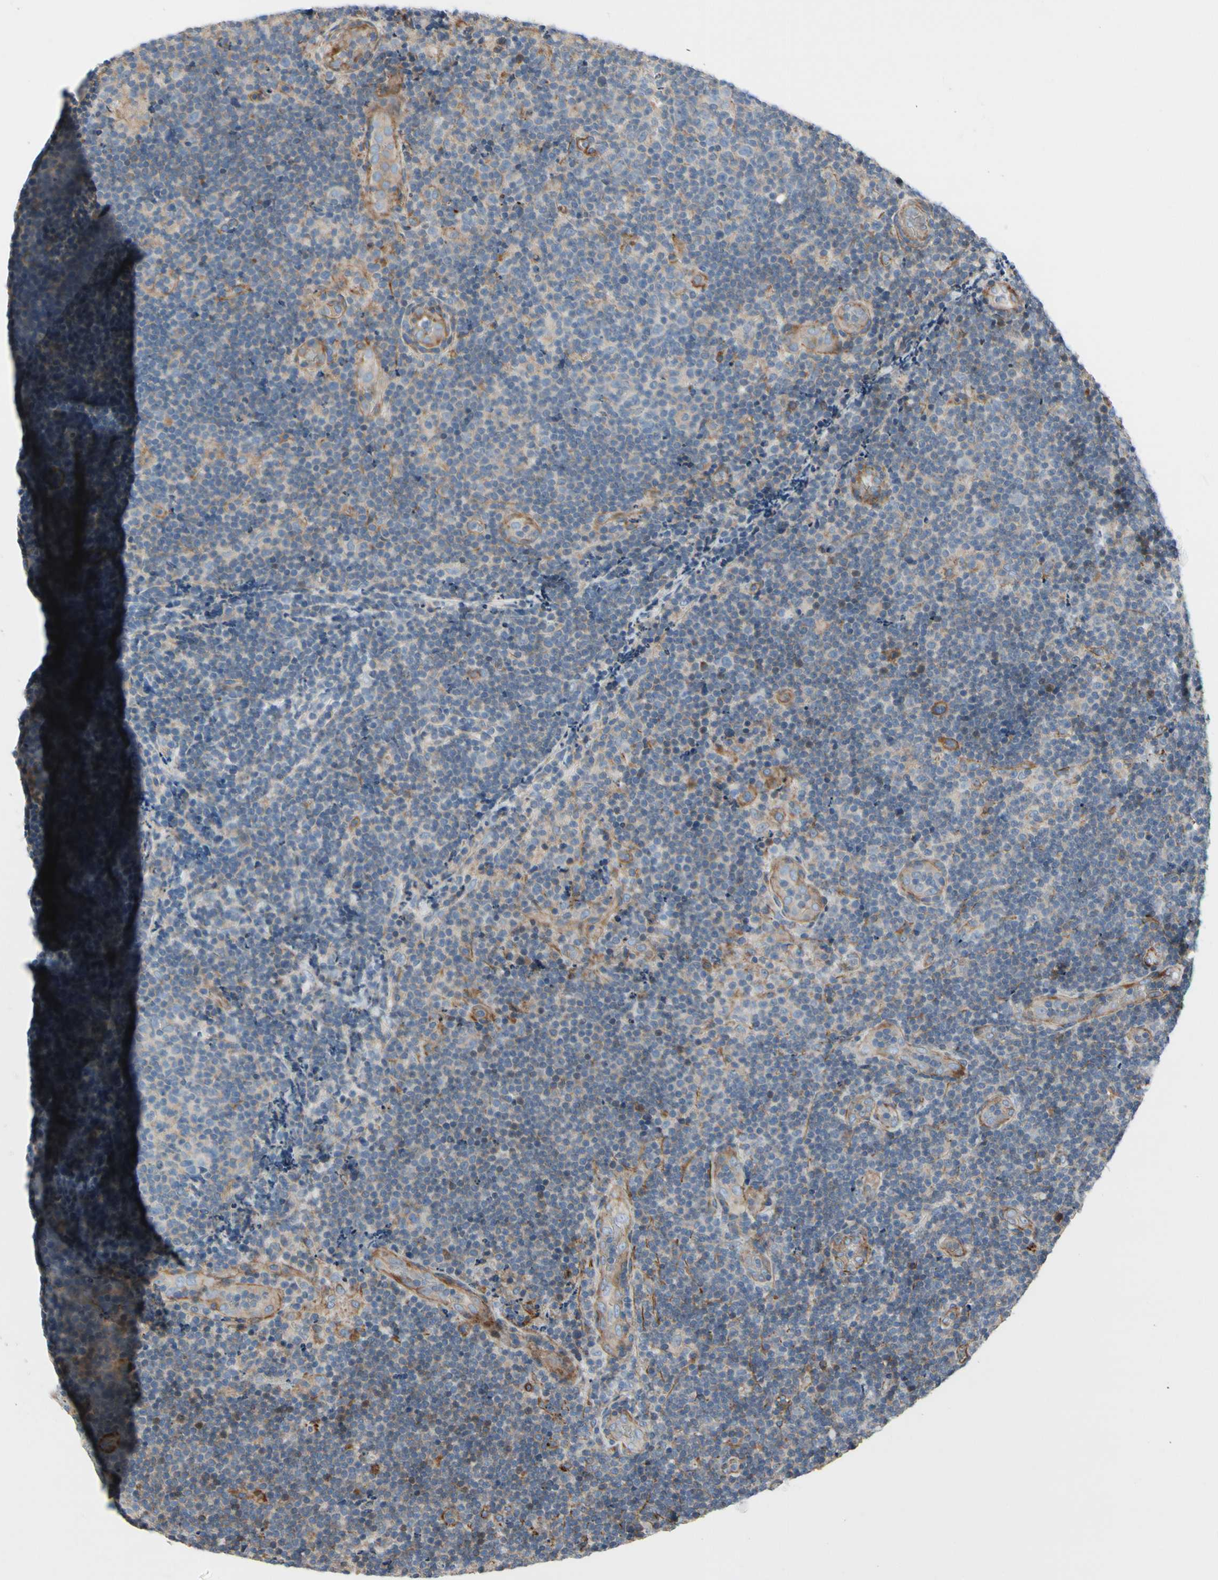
{"staining": {"intensity": "weak", "quantity": "<25%", "location": "cytoplasmic/membranous"}, "tissue": "lymphoma", "cell_type": "Tumor cells", "image_type": "cancer", "snomed": [{"axis": "morphology", "description": "Malignant lymphoma, non-Hodgkin's type, Low grade"}, {"axis": "topography", "description": "Lymph node"}], "caption": "An IHC histopathology image of lymphoma is shown. There is no staining in tumor cells of lymphoma.", "gene": "TPM1", "patient": {"sex": "male", "age": 83}}